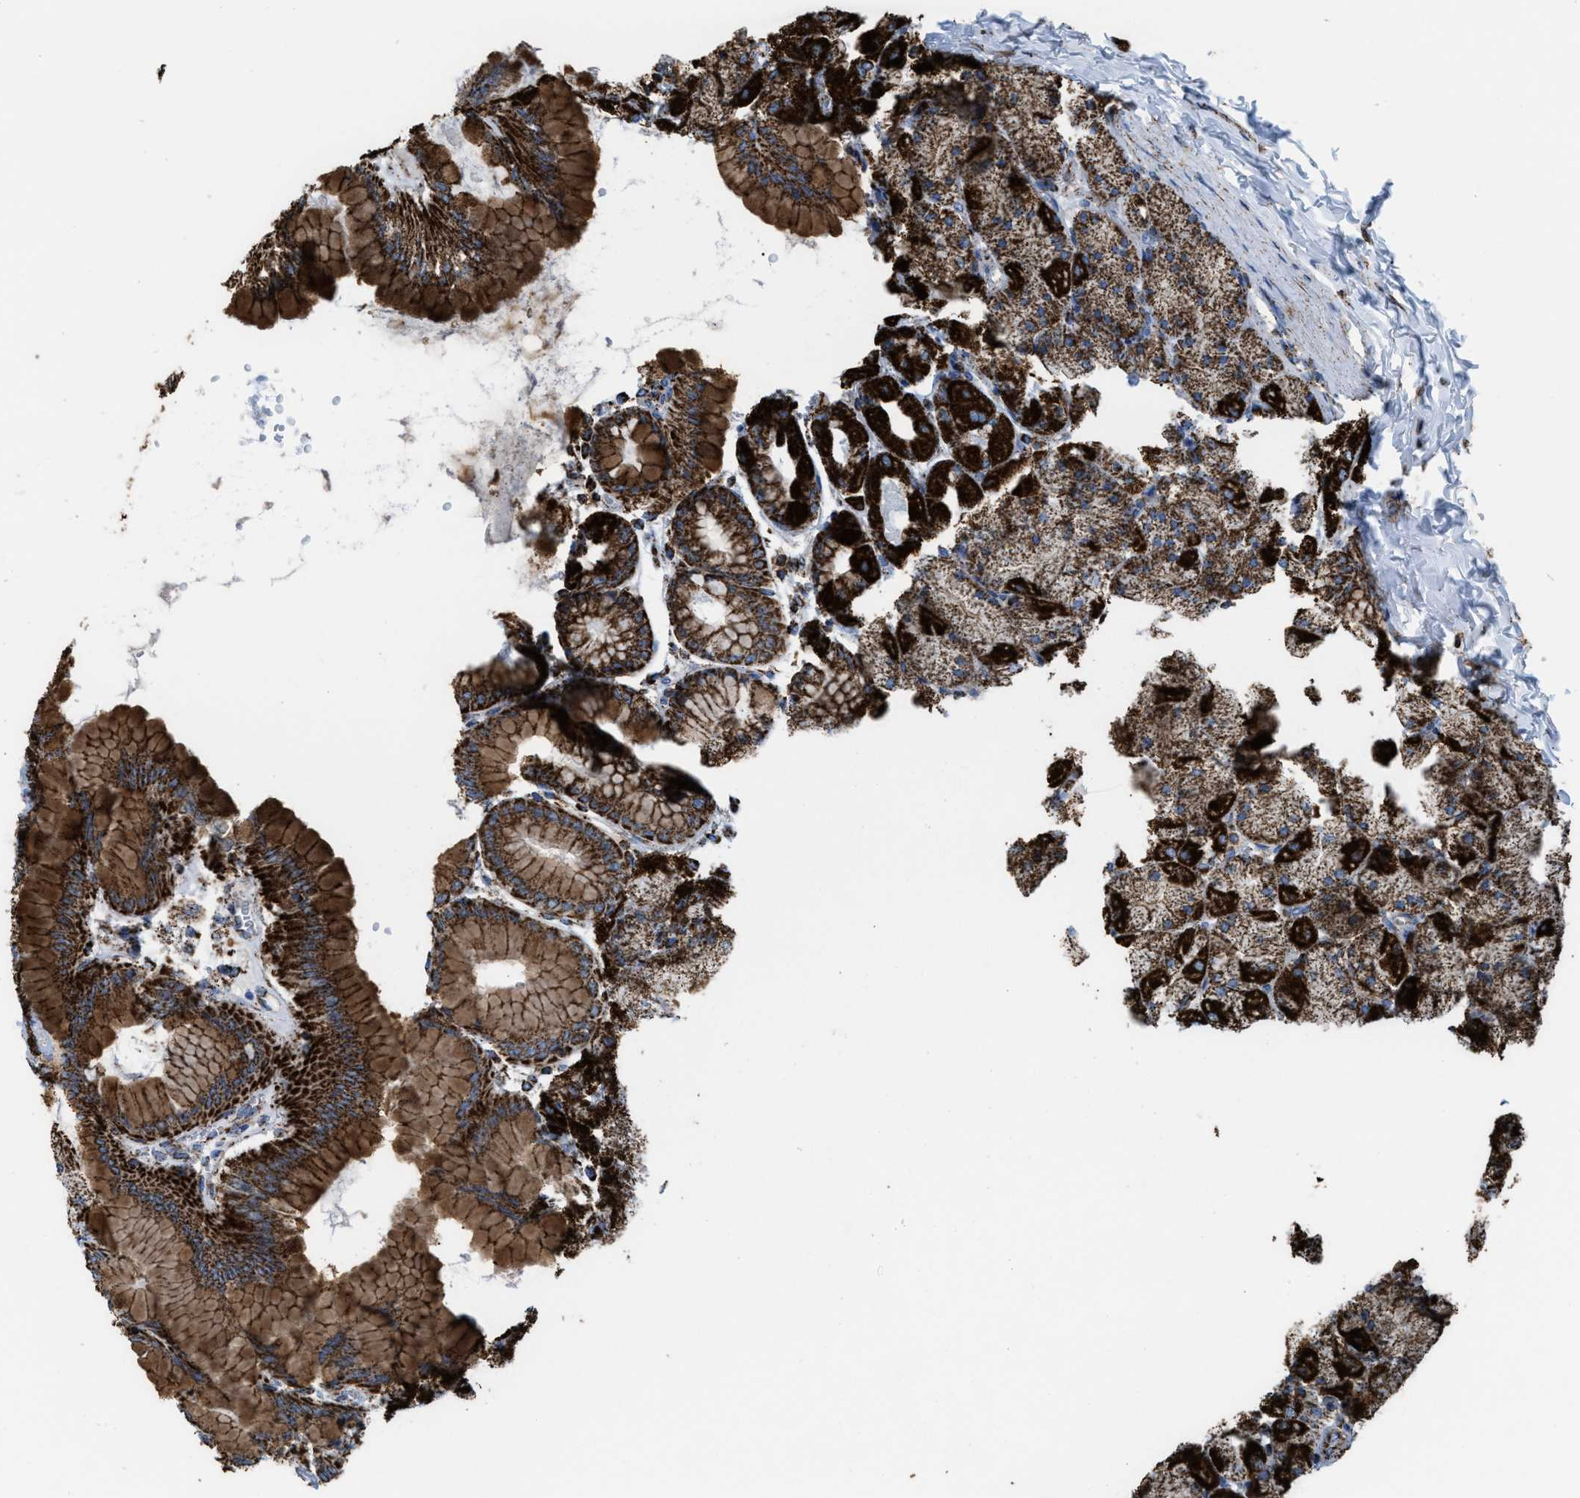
{"staining": {"intensity": "strong", "quantity": ">75%", "location": "cytoplasmic/membranous"}, "tissue": "stomach", "cell_type": "Glandular cells", "image_type": "normal", "snomed": [{"axis": "morphology", "description": "Normal tissue, NOS"}, {"axis": "topography", "description": "Stomach, upper"}], "caption": "Normal stomach was stained to show a protein in brown. There is high levels of strong cytoplasmic/membranous positivity in approximately >75% of glandular cells. (IHC, brightfield microscopy, high magnification).", "gene": "ECHS1", "patient": {"sex": "female", "age": 56}}